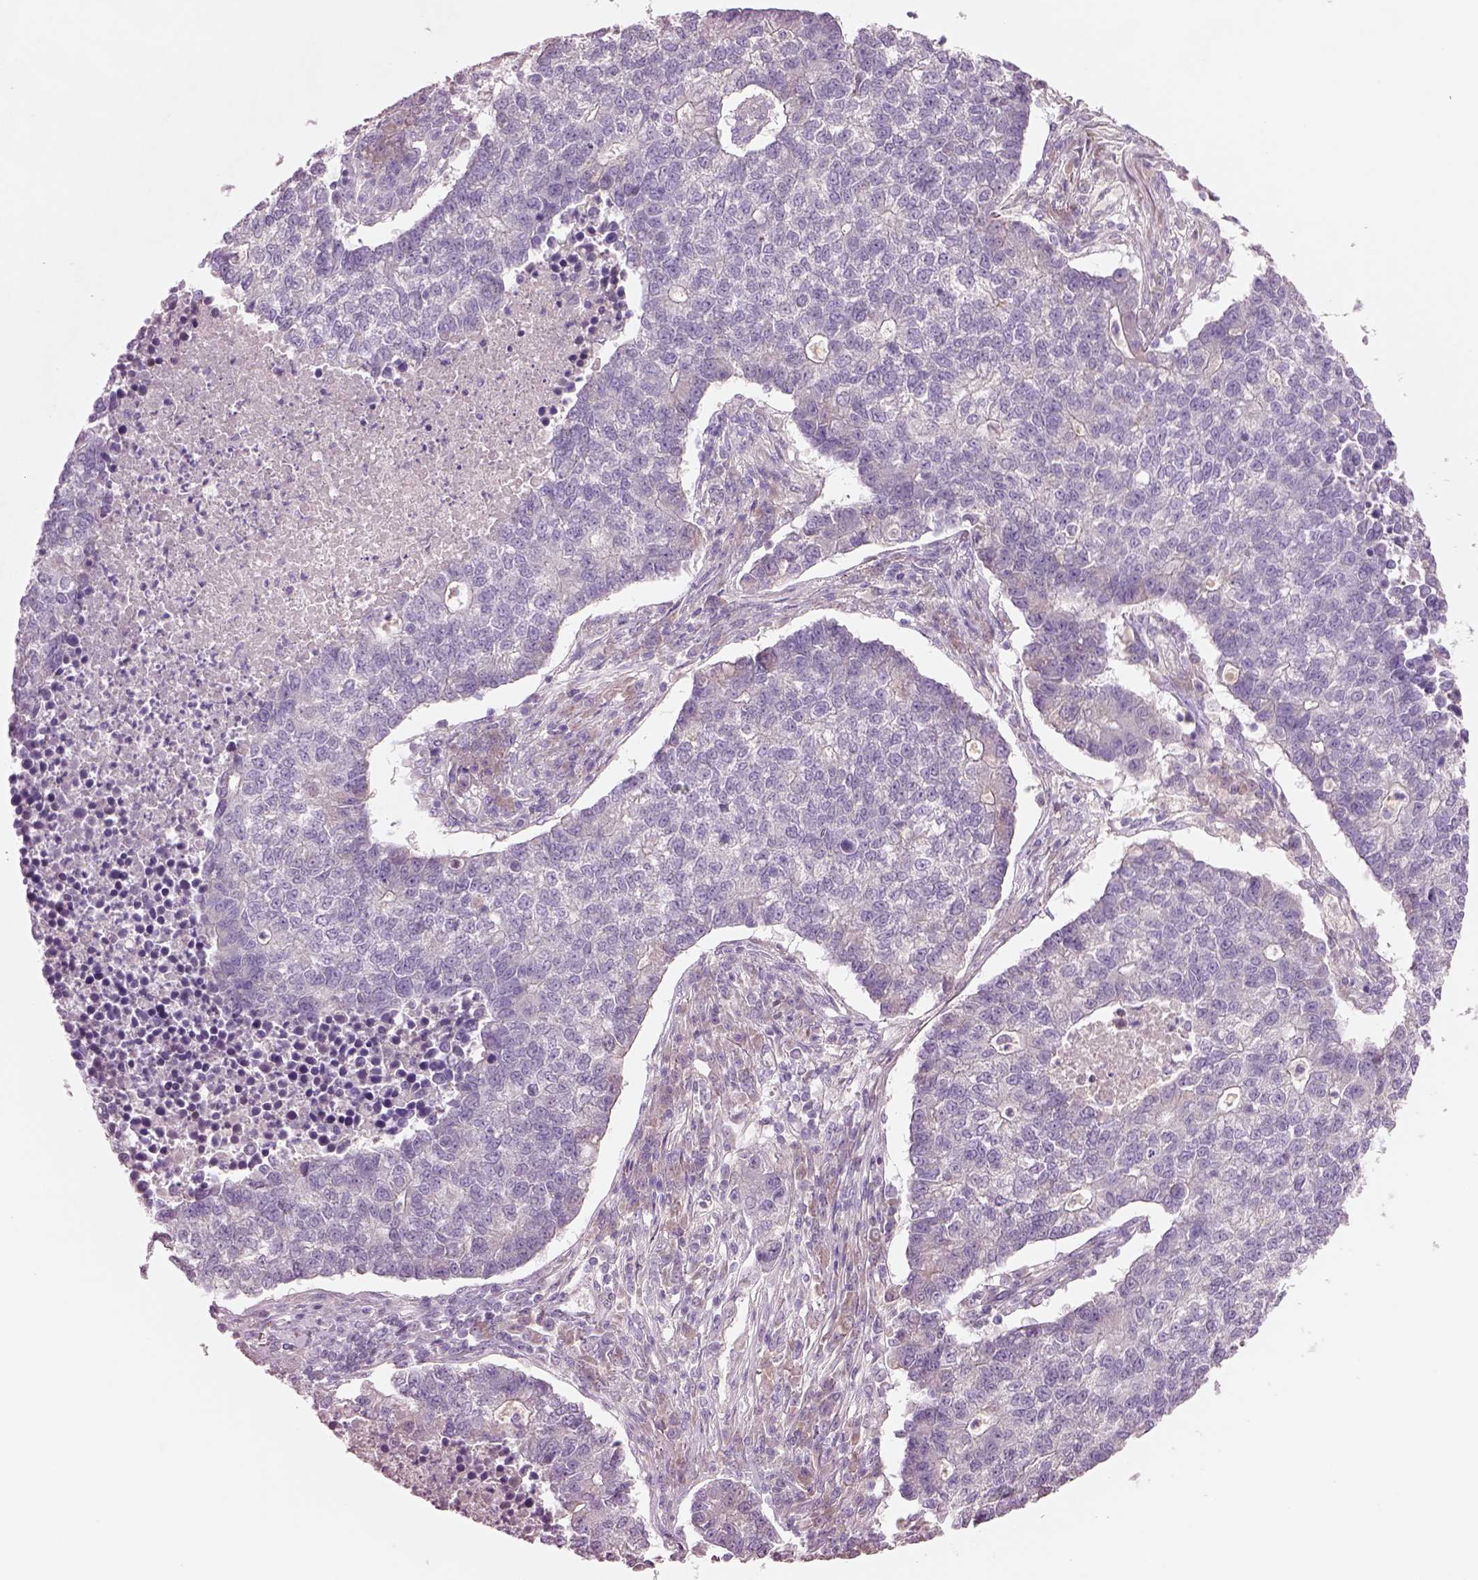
{"staining": {"intensity": "negative", "quantity": "none", "location": "none"}, "tissue": "lung cancer", "cell_type": "Tumor cells", "image_type": "cancer", "snomed": [{"axis": "morphology", "description": "Adenocarcinoma, NOS"}, {"axis": "topography", "description": "Lung"}], "caption": "Immunohistochemistry of human adenocarcinoma (lung) shows no staining in tumor cells.", "gene": "PLPP7", "patient": {"sex": "male", "age": 57}}